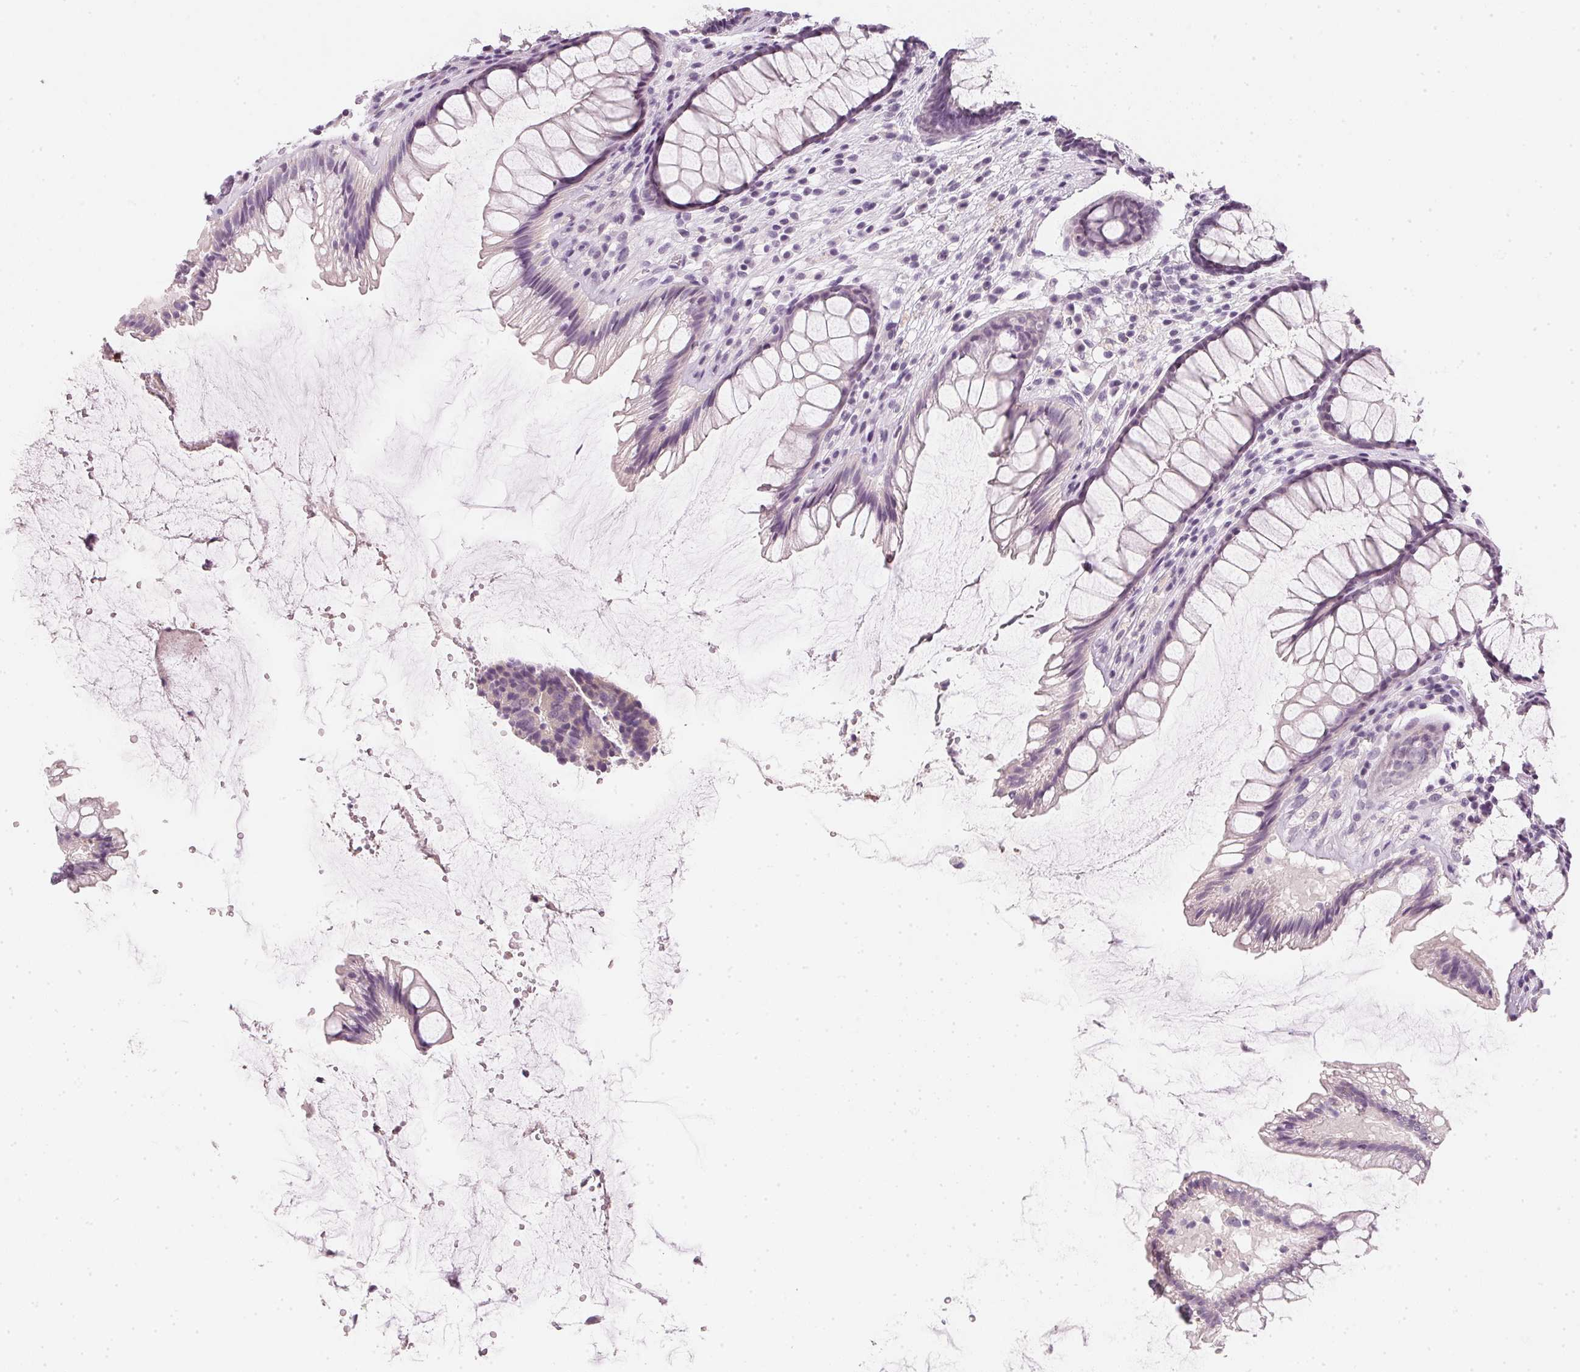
{"staining": {"intensity": "negative", "quantity": "none", "location": "none"}, "tissue": "rectum", "cell_type": "Glandular cells", "image_type": "normal", "snomed": [{"axis": "morphology", "description": "Normal tissue, NOS"}, {"axis": "topography", "description": "Rectum"}], "caption": "High power microscopy micrograph of an IHC histopathology image of normal rectum, revealing no significant positivity in glandular cells. (Brightfield microscopy of DAB immunohistochemistry at high magnification).", "gene": "CHST4", "patient": {"sex": "male", "age": 72}}